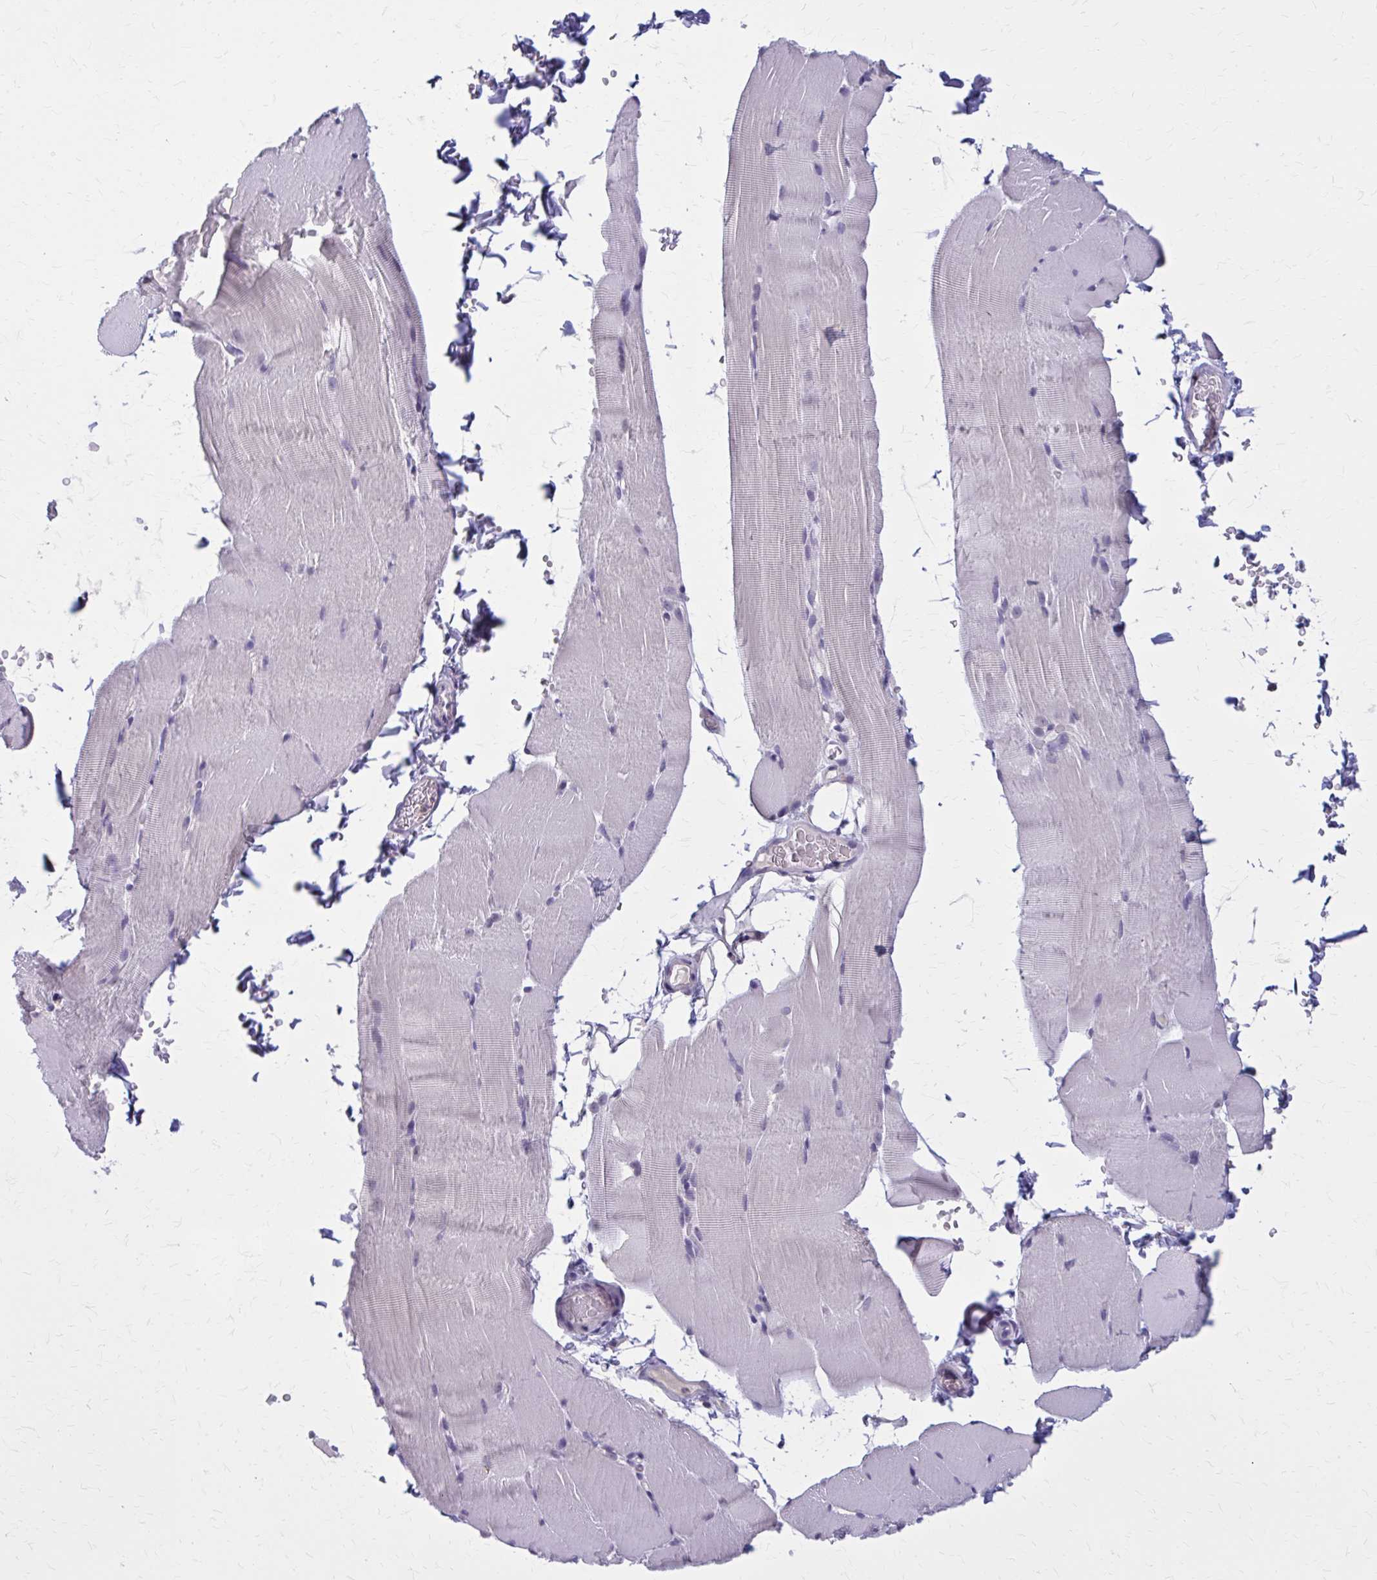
{"staining": {"intensity": "negative", "quantity": "none", "location": "none"}, "tissue": "skeletal muscle", "cell_type": "Myocytes", "image_type": "normal", "snomed": [{"axis": "morphology", "description": "Normal tissue, NOS"}, {"axis": "topography", "description": "Skeletal muscle"}], "caption": "An image of skeletal muscle stained for a protein demonstrates no brown staining in myocytes. Nuclei are stained in blue.", "gene": "OR4A47", "patient": {"sex": "female", "age": 37}}